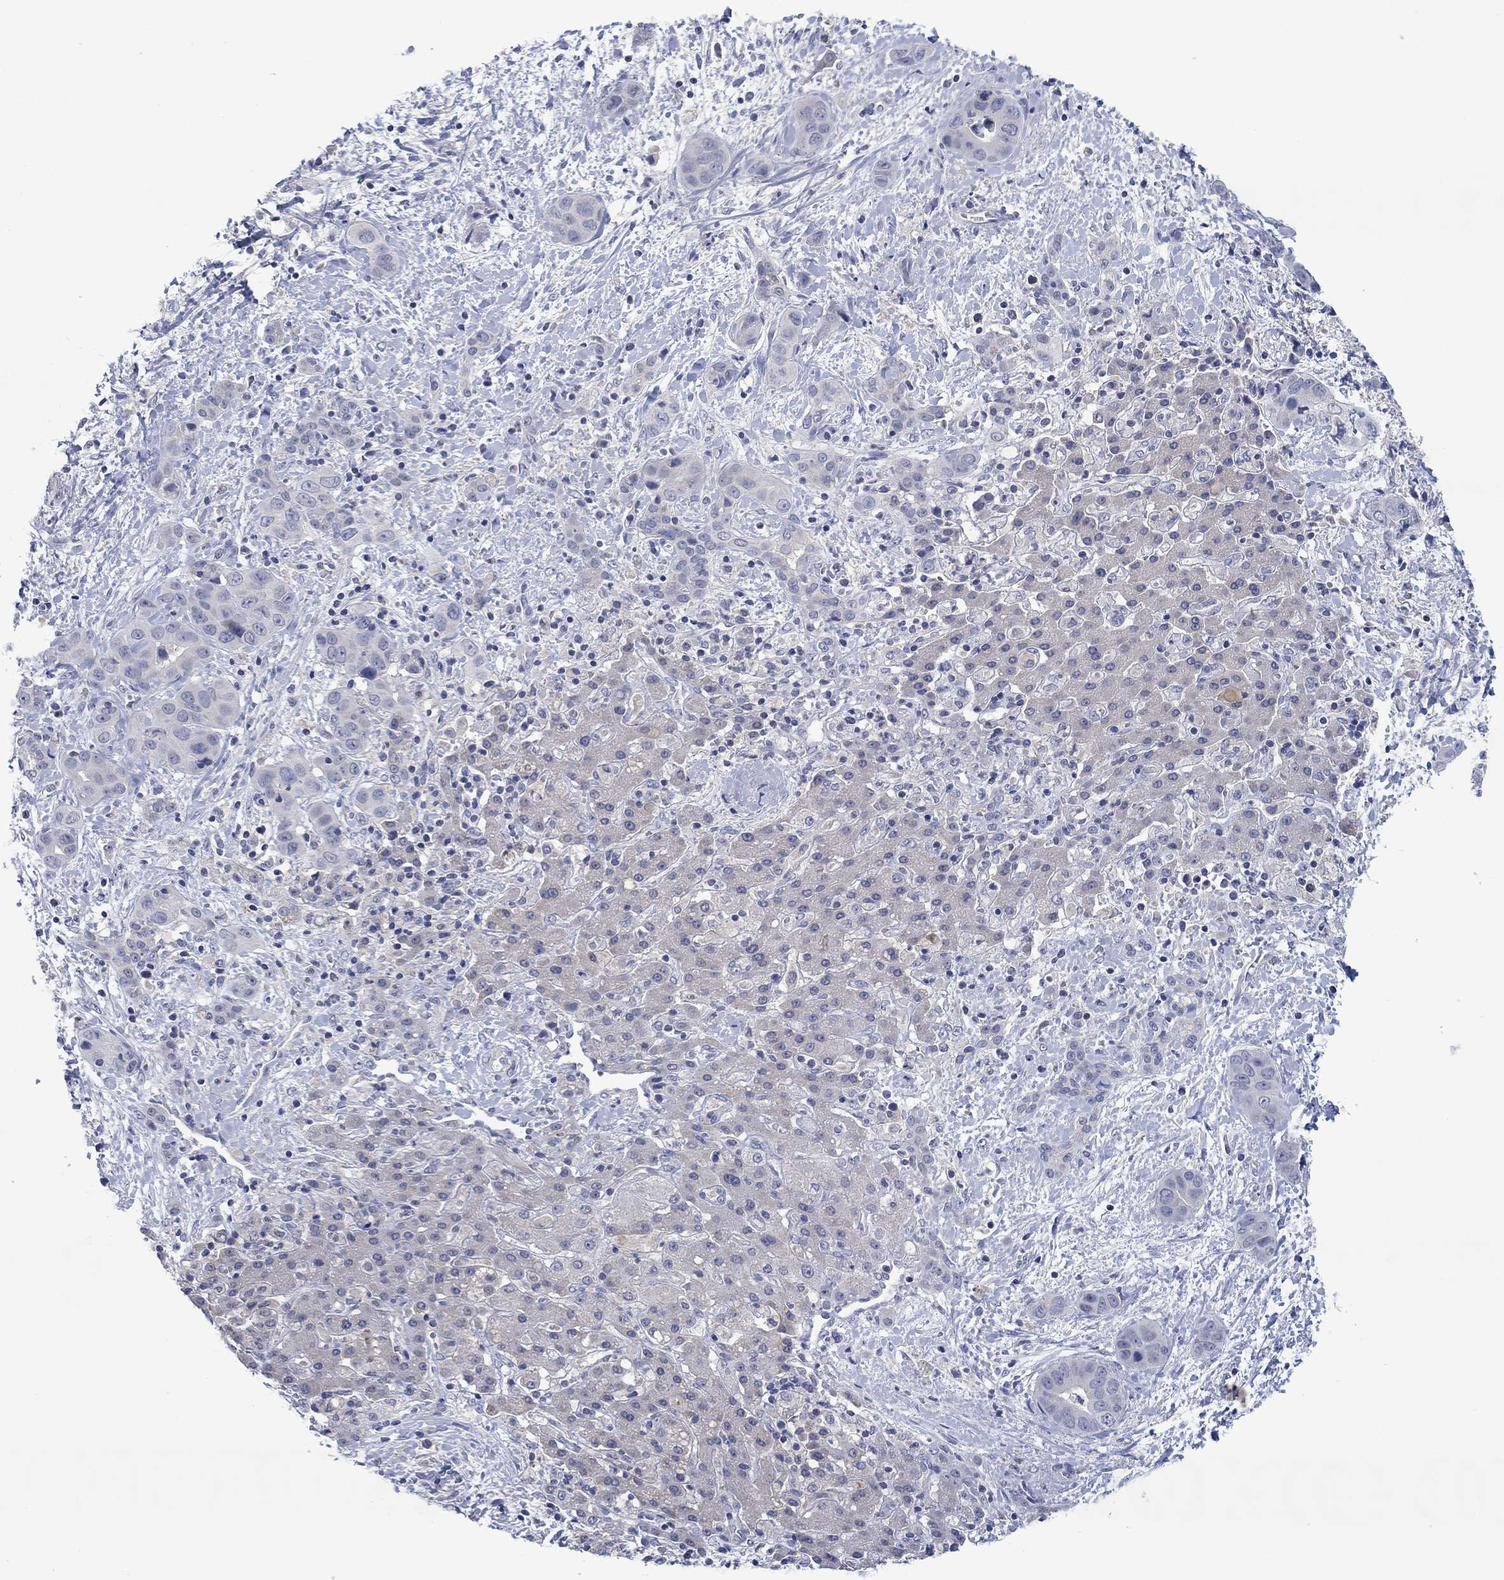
{"staining": {"intensity": "negative", "quantity": "none", "location": "none"}, "tissue": "liver cancer", "cell_type": "Tumor cells", "image_type": "cancer", "snomed": [{"axis": "morphology", "description": "Cholangiocarcinoma"}, {"axis": "topography", "description": "Liver"}], "caption": "A micrograph of liver cancer stained for a protein reveals no brown staining in tumor cells. (Stains: DAB immunohistochemistry (IHC) with hematoxylin counter stain, Microscopy: brightfield microscopy at high magnification).", "gene": "FER1L6", "patient": {"sex": "female", "age": 52}}